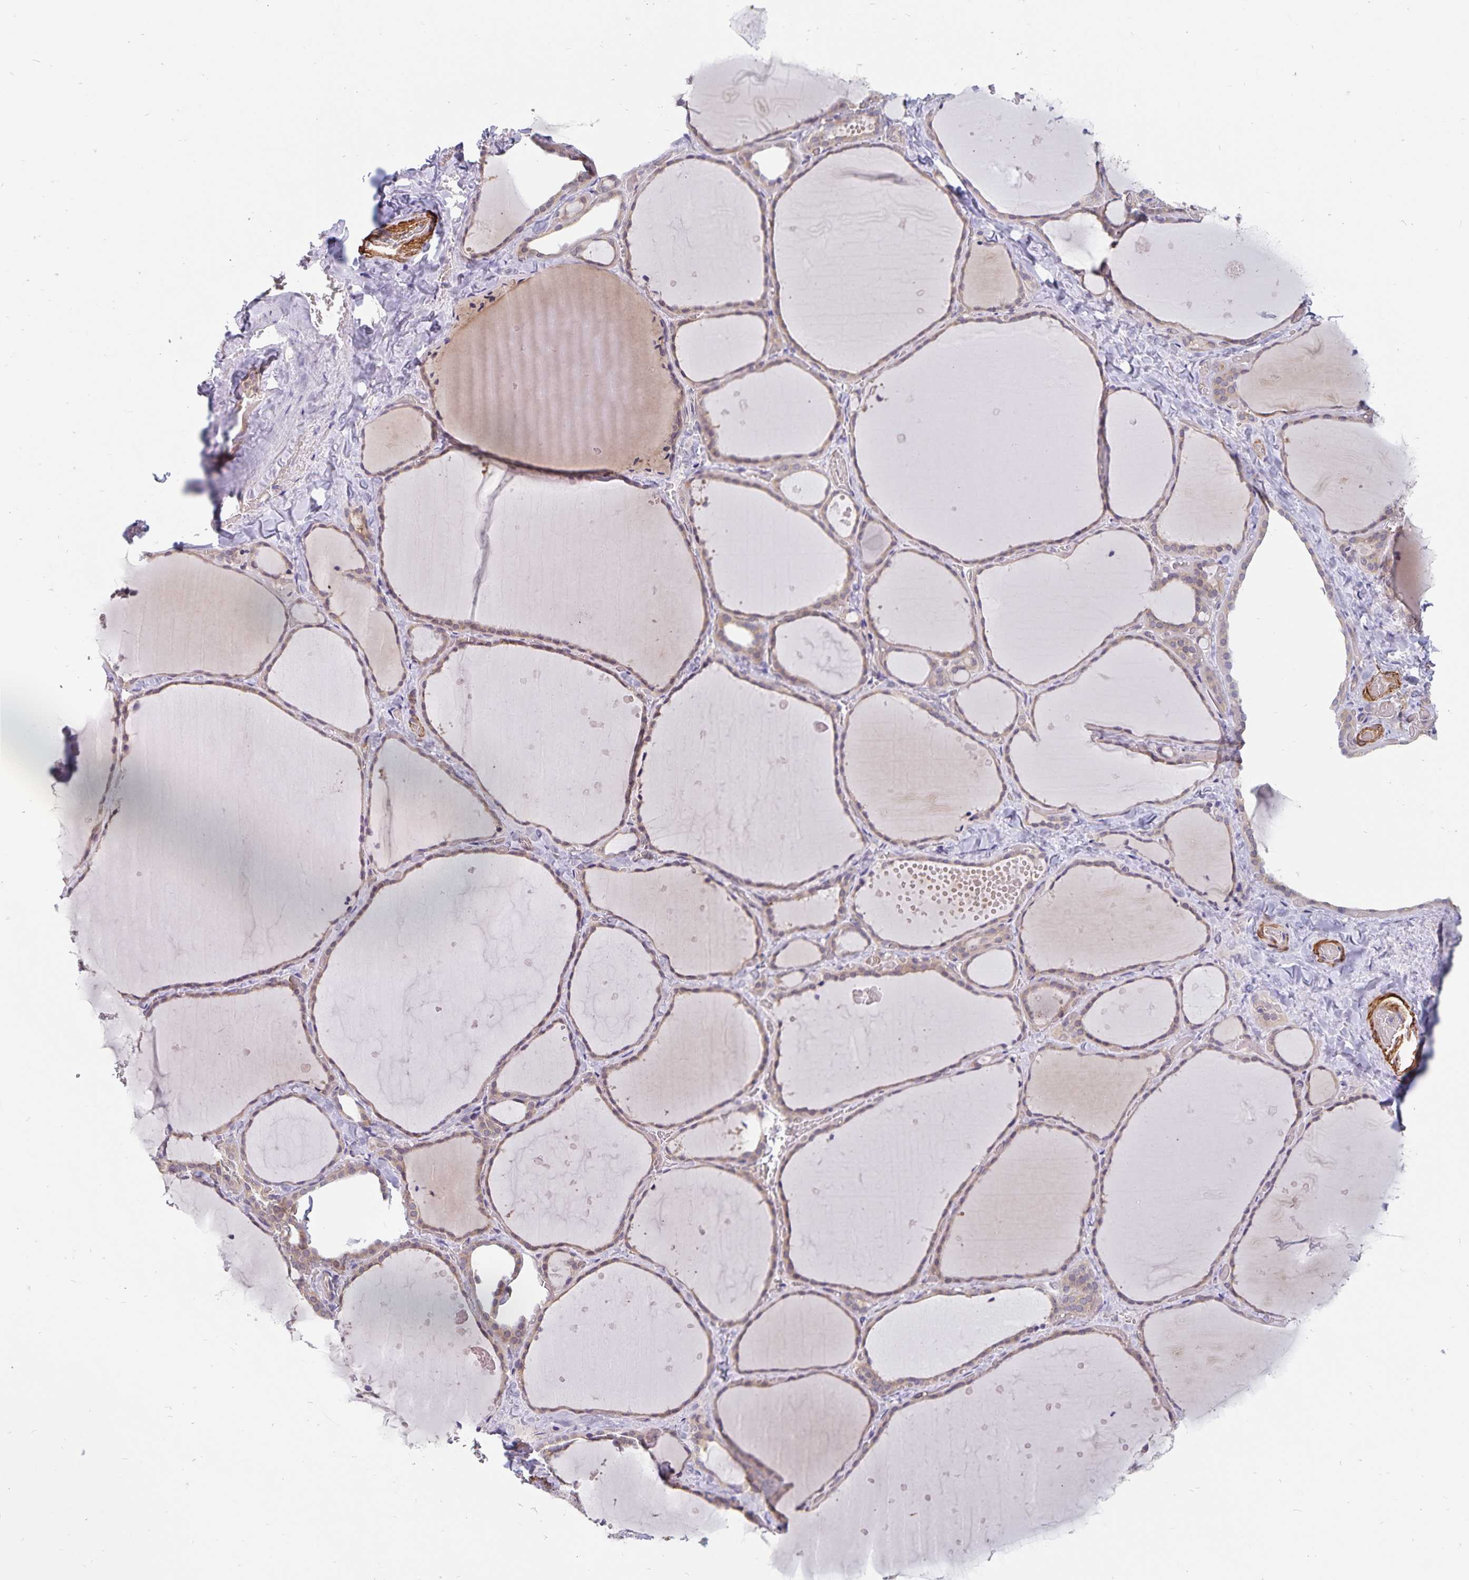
{"staining": {"intensity": "weak", "quantity": ">75%", "location": "cytoplasmic/membranous,nuclear"}, "tissue": "thyroid gland", "cell_type": "Glandular cells", "image_type": "normal", "snomed": [{"axis": "morphology", "description": "Normal tissue, NOS"}, {"axis": "topography", "description": "Thyroid gland"}], "caption": "Protein staining by immunohistochemistry exhibits weak cytoplasmic/membranous,nuclear expression in approximately >75% of glandular cells in unremarkable thyroid gland. Immunohistochemistry stains the protein in brown and the nuclei are stained blue.", "gene": "BAG6", "patient": {"sex": "female", "age": 36}}